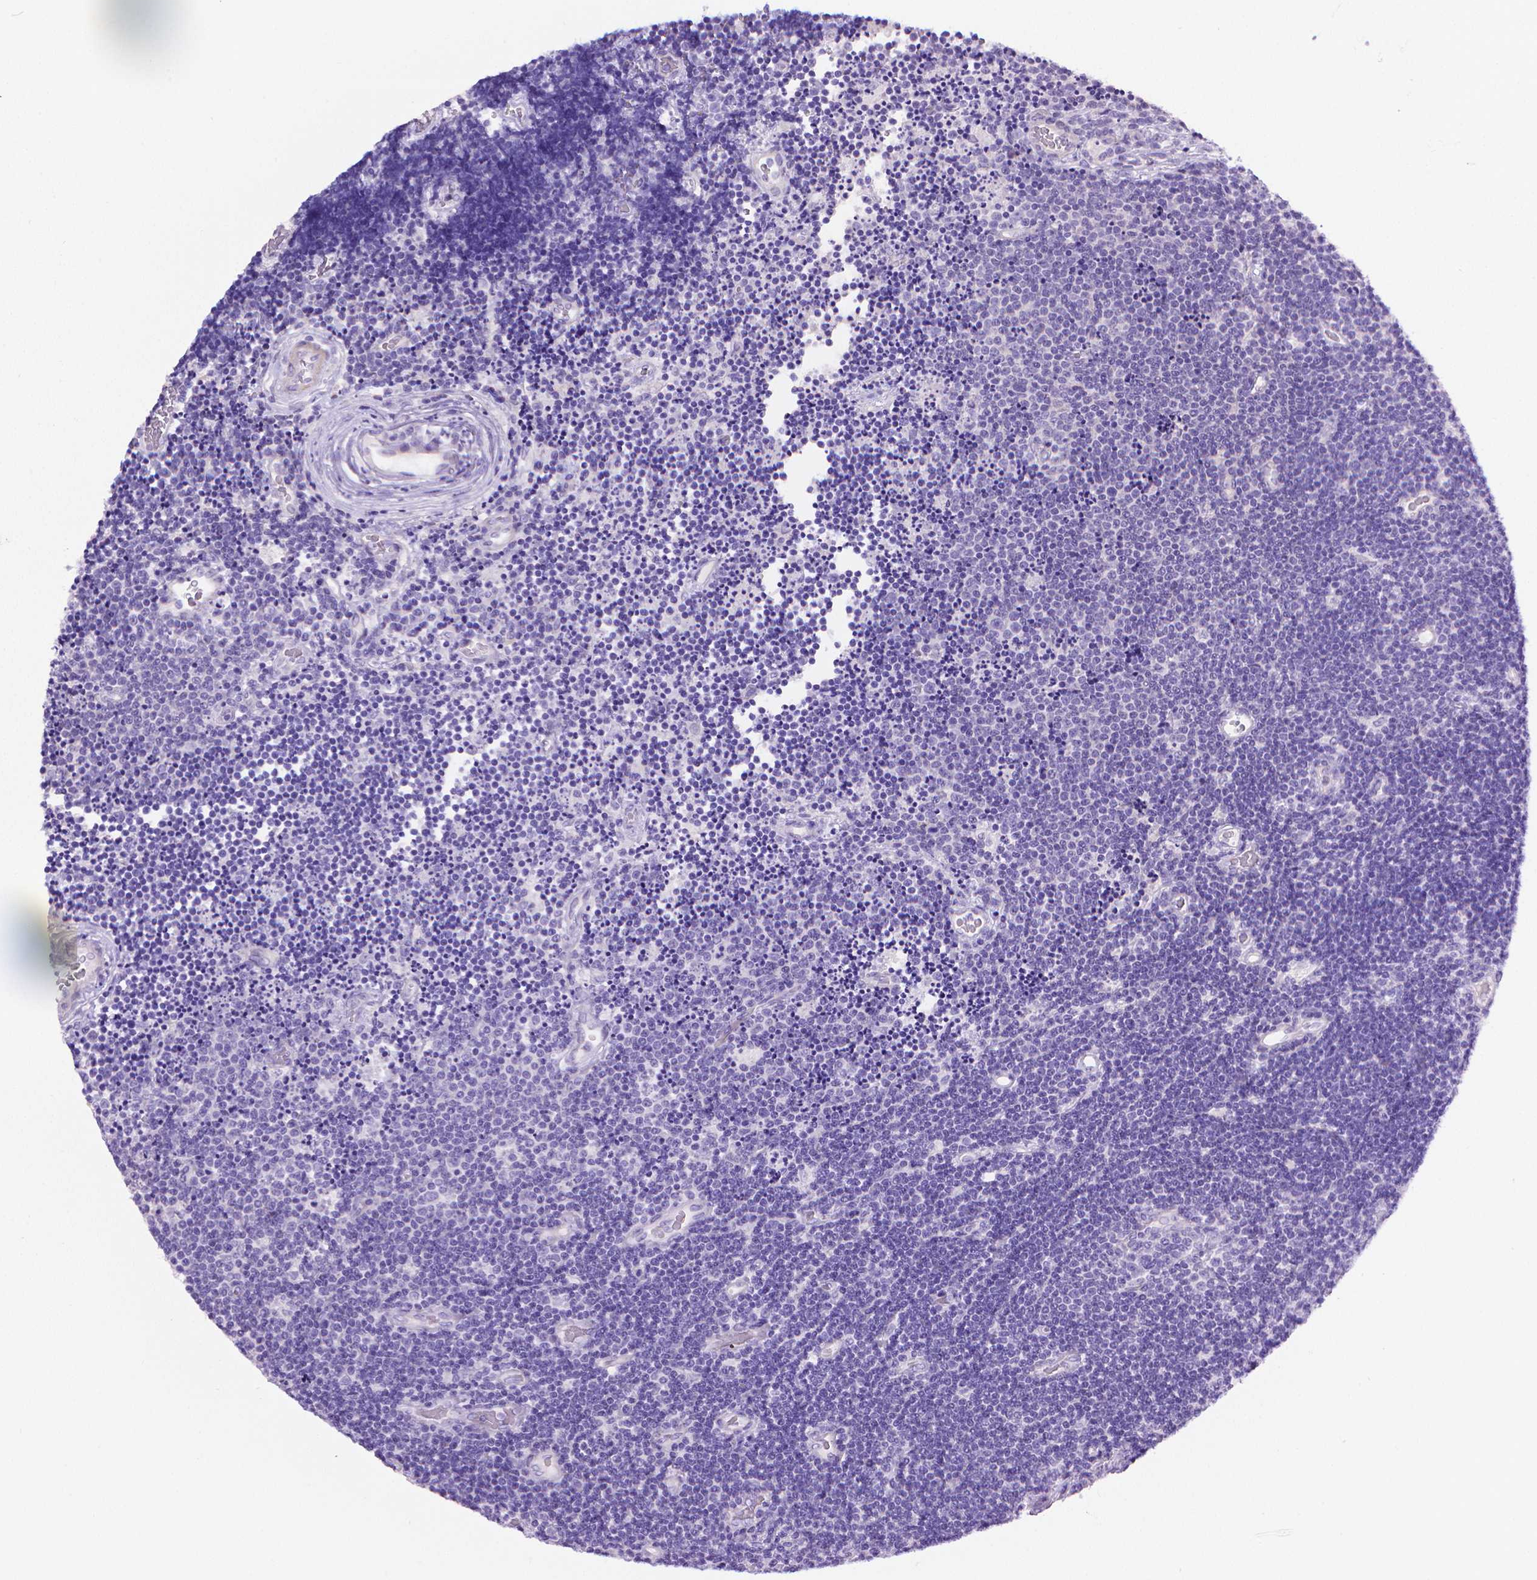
{"staining": {"intensity": "negative", "quantity": "none", "location": "none"}, "tissue": "lymphoma", "cell_type": "Tumor cells", "image_type": "cancer", "snomed": [{"axis": "morphology", "description": "Malignant lymphoma, non-Hodgkin's type, Low grade"}, {"axis": "topography", "description": "Brain"}], "caption": "This is an IHC micrograph of human low-grade malignant lymphoma, non-Hodgkin's type. There is no staining in tumor cells.", "gene": "PNMA2", "patient": {"sex": "female", "age": 66}}